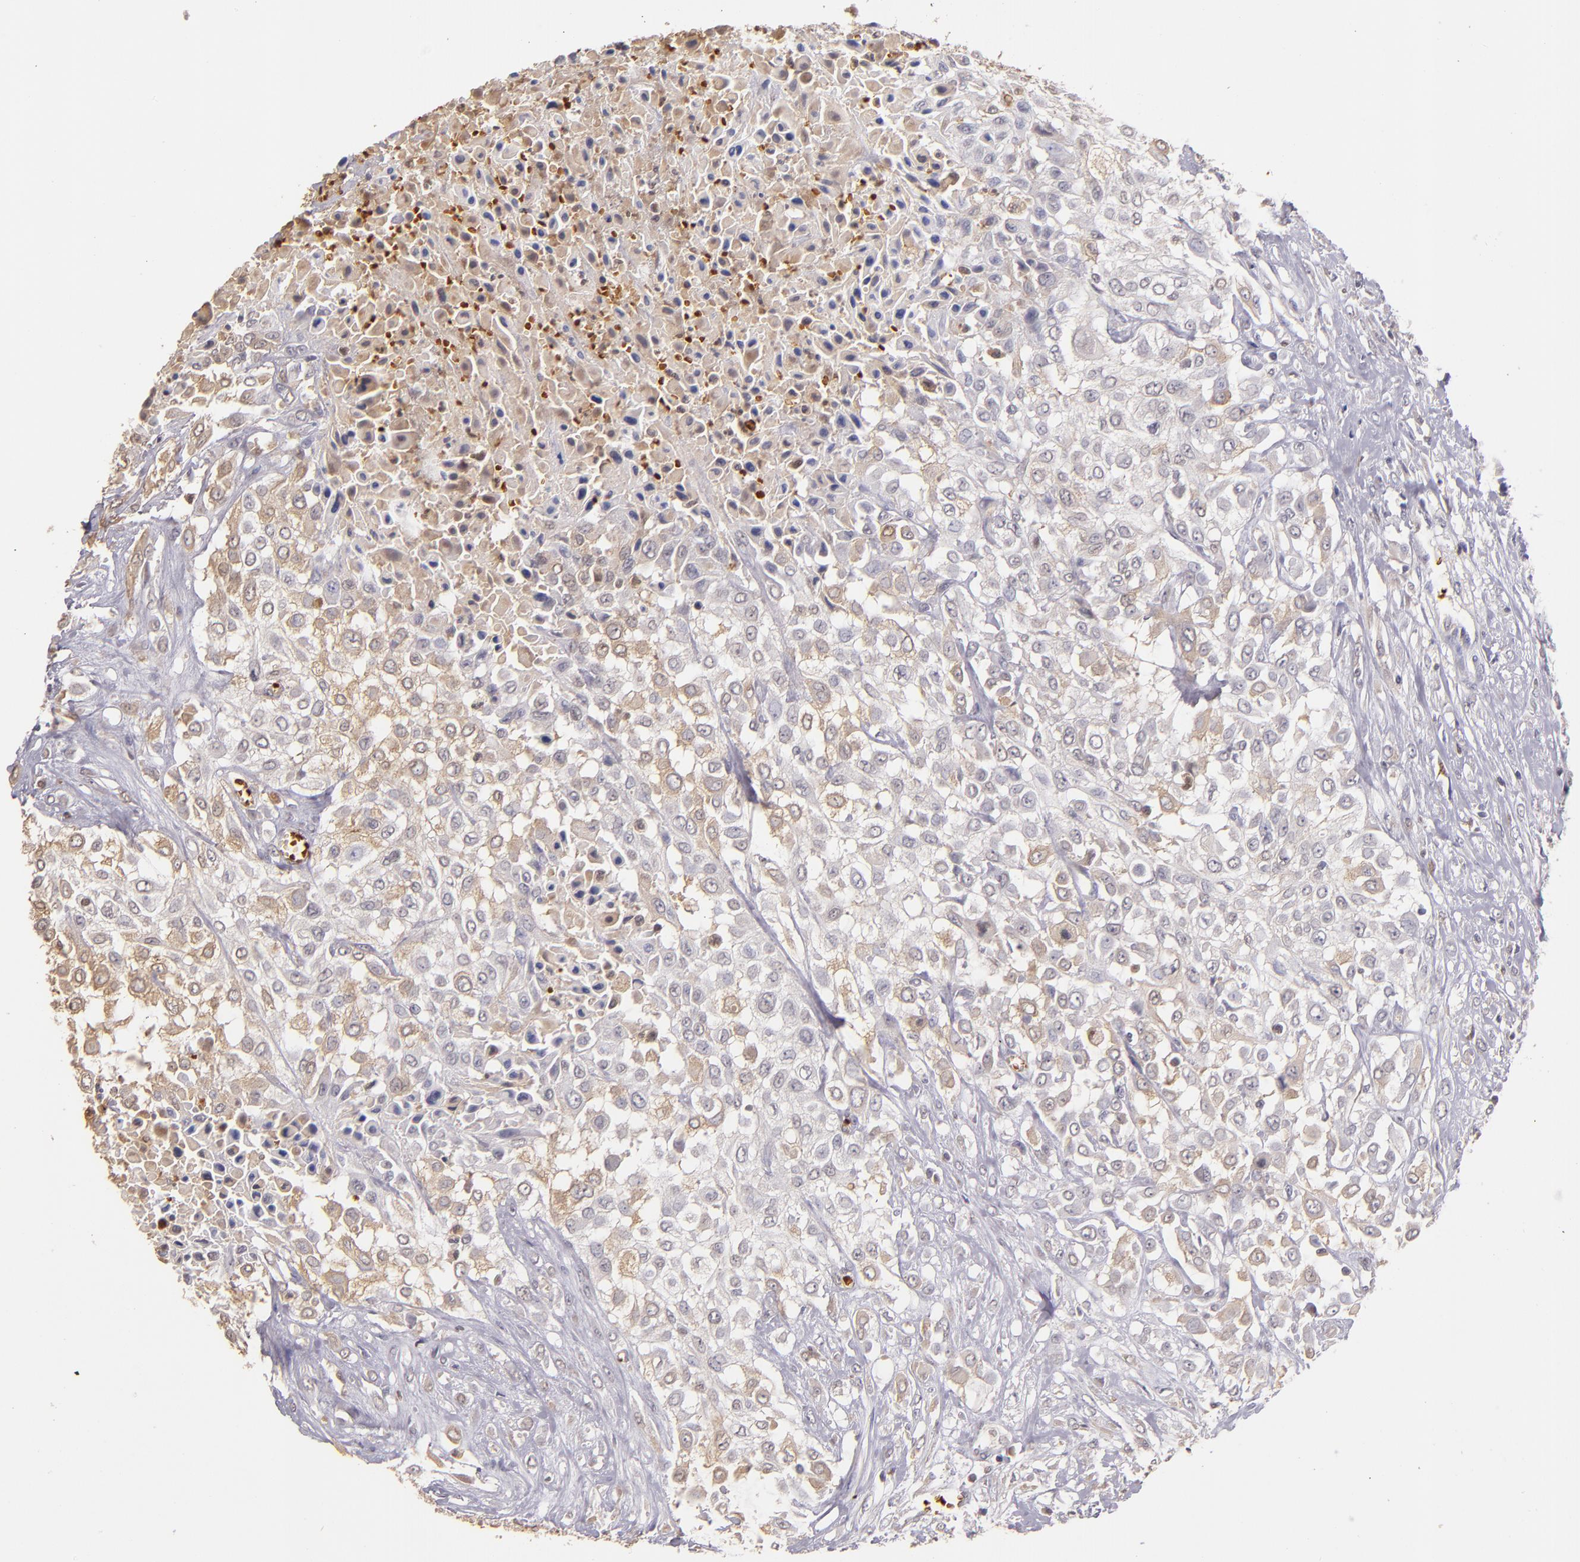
{"staining": {"intensity": "weak", "quantity": "<25%", "location": "cytoplasmic/membranous"}, "tissue": "urothelial cancer", "cell_type": "Tumor cells", "image_type": "cancer", "snomed": [{"axis": "morphology", "description": "Urothelial carcinoma, High grade"}, {"axis": "topography", "description": "Urinary bladder"}], "caption": "Tumor cells show no significant positivity in urothelial cancer.", "gene": "SERPINC1", "patient": {"sex": "male", "age": 57}}